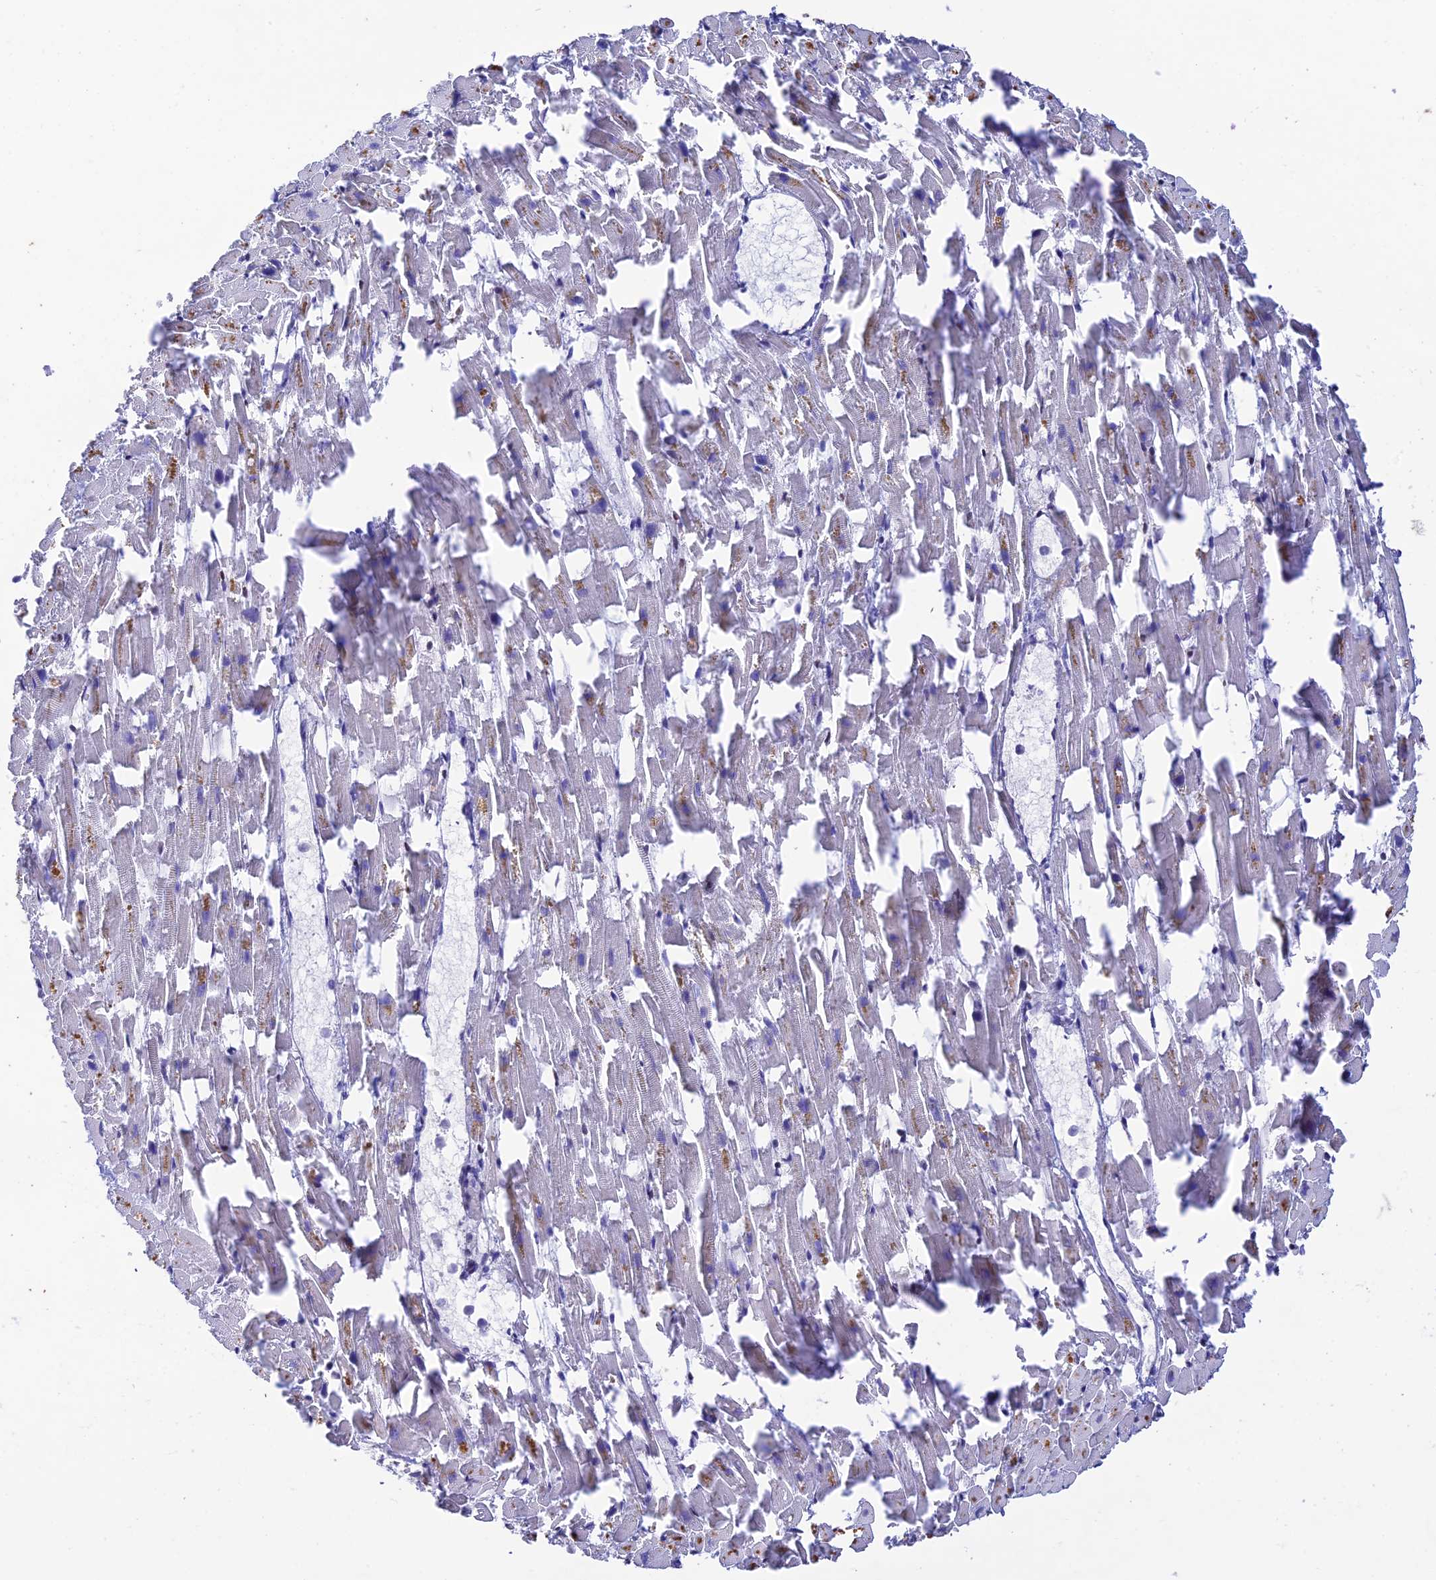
{"staining": {"intensity": "negative", "quantity": "none", "location": "none"}, "tissue": "heart muscle", "cell_type": "Cardiomyocytes", "image_type": "normal", "snomed": [{"axis": "morphology", "description": "Normal tissue, NOS"}, {"axis": "topography", "description": "Heart"}], "caption": "The photomicrograph shows no staining of cardiomyocytes in unremarkable heart muscle.", "gene": "HIC1", "patient": {"sex": "female", "age": 64}}